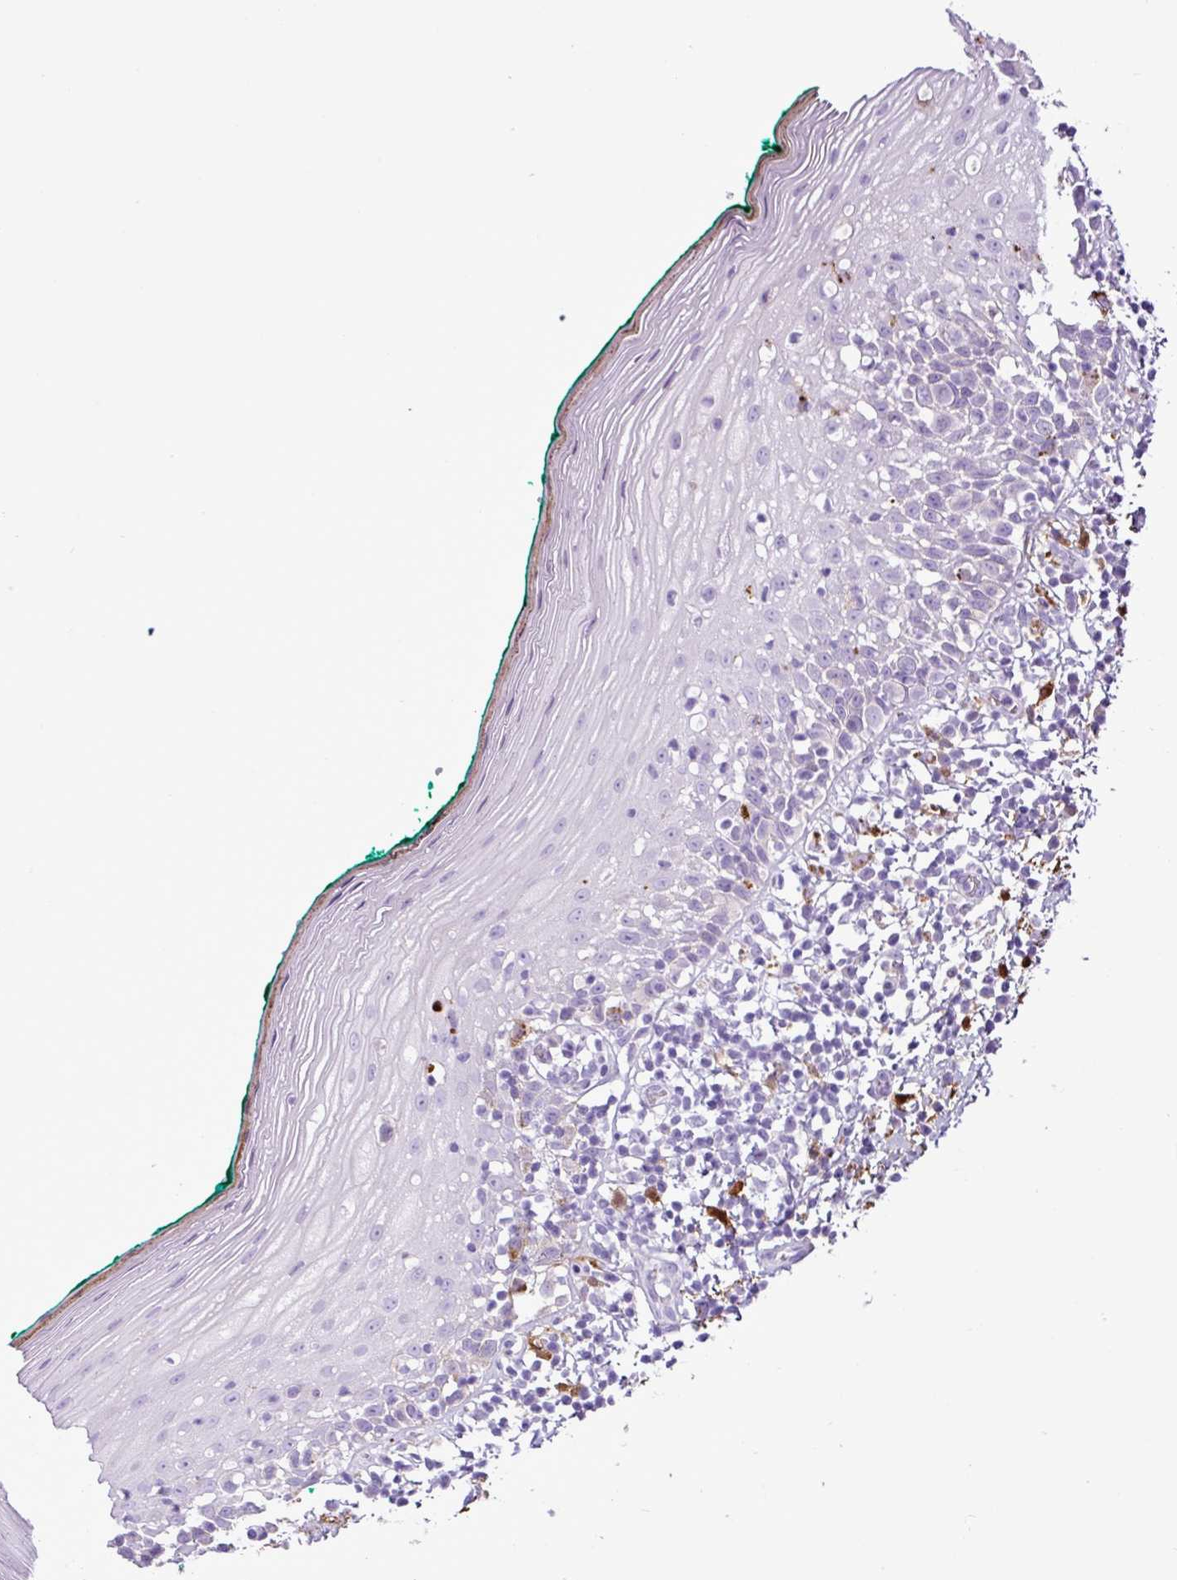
{"staining": {"intensity": "negative", "quantity": "none", "location": "none"}, "tissue": "oral mucosa", "cell_type": "Squamous epithelial cells", "image_type": "normal", "snomed": [{"axis": "morphology", "description": "Normal tissue, NOS"}, {"axis": "topography", "description": "Oral tissue"}], "caption": "Squamous epithelial cells are negative for brown protein staining in normal oral mucosa.", "gene": "TMEM200C", "patient": {"sex": "female", "age": 83}}